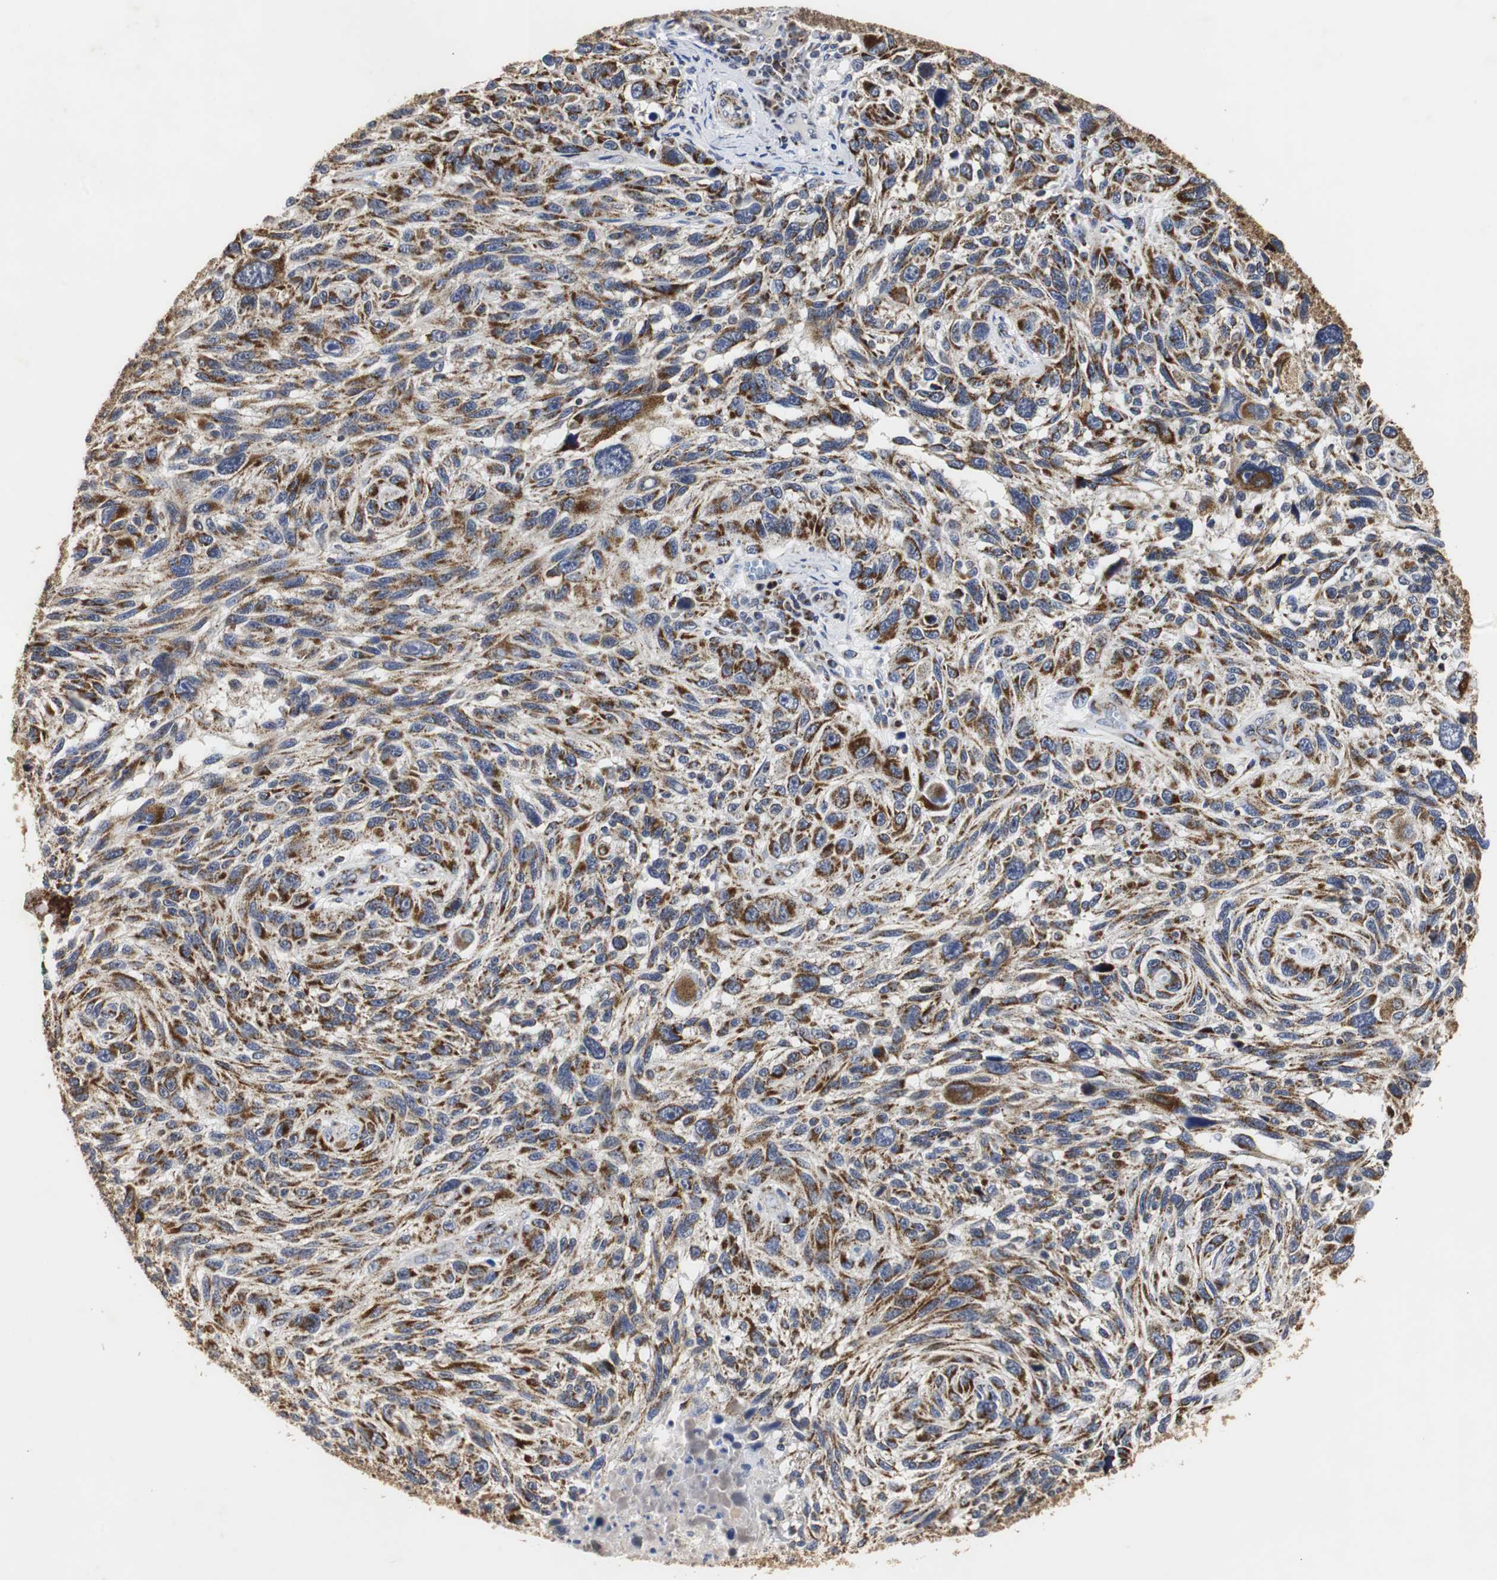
{"staining": {"intensity": "strong", "quantity": ">75%", "location": "cytoplasmic/membranous"}, "tissue": "melanoma", "cell_type": "Tumor cells", "image_type": "cancer", "snomed": [{"axis": "morphology", "description": "Malignant melanoma, NOS"}, {"axis": "topography", "description": "Skin"}], "caption": "Malignant melanoma tissue demonstrates strong cytoplasmic/membranous expression in approximately >75% of tumor cells", "gene": "HSD17B10", "patient": {"sex": "male", "age": 53}}